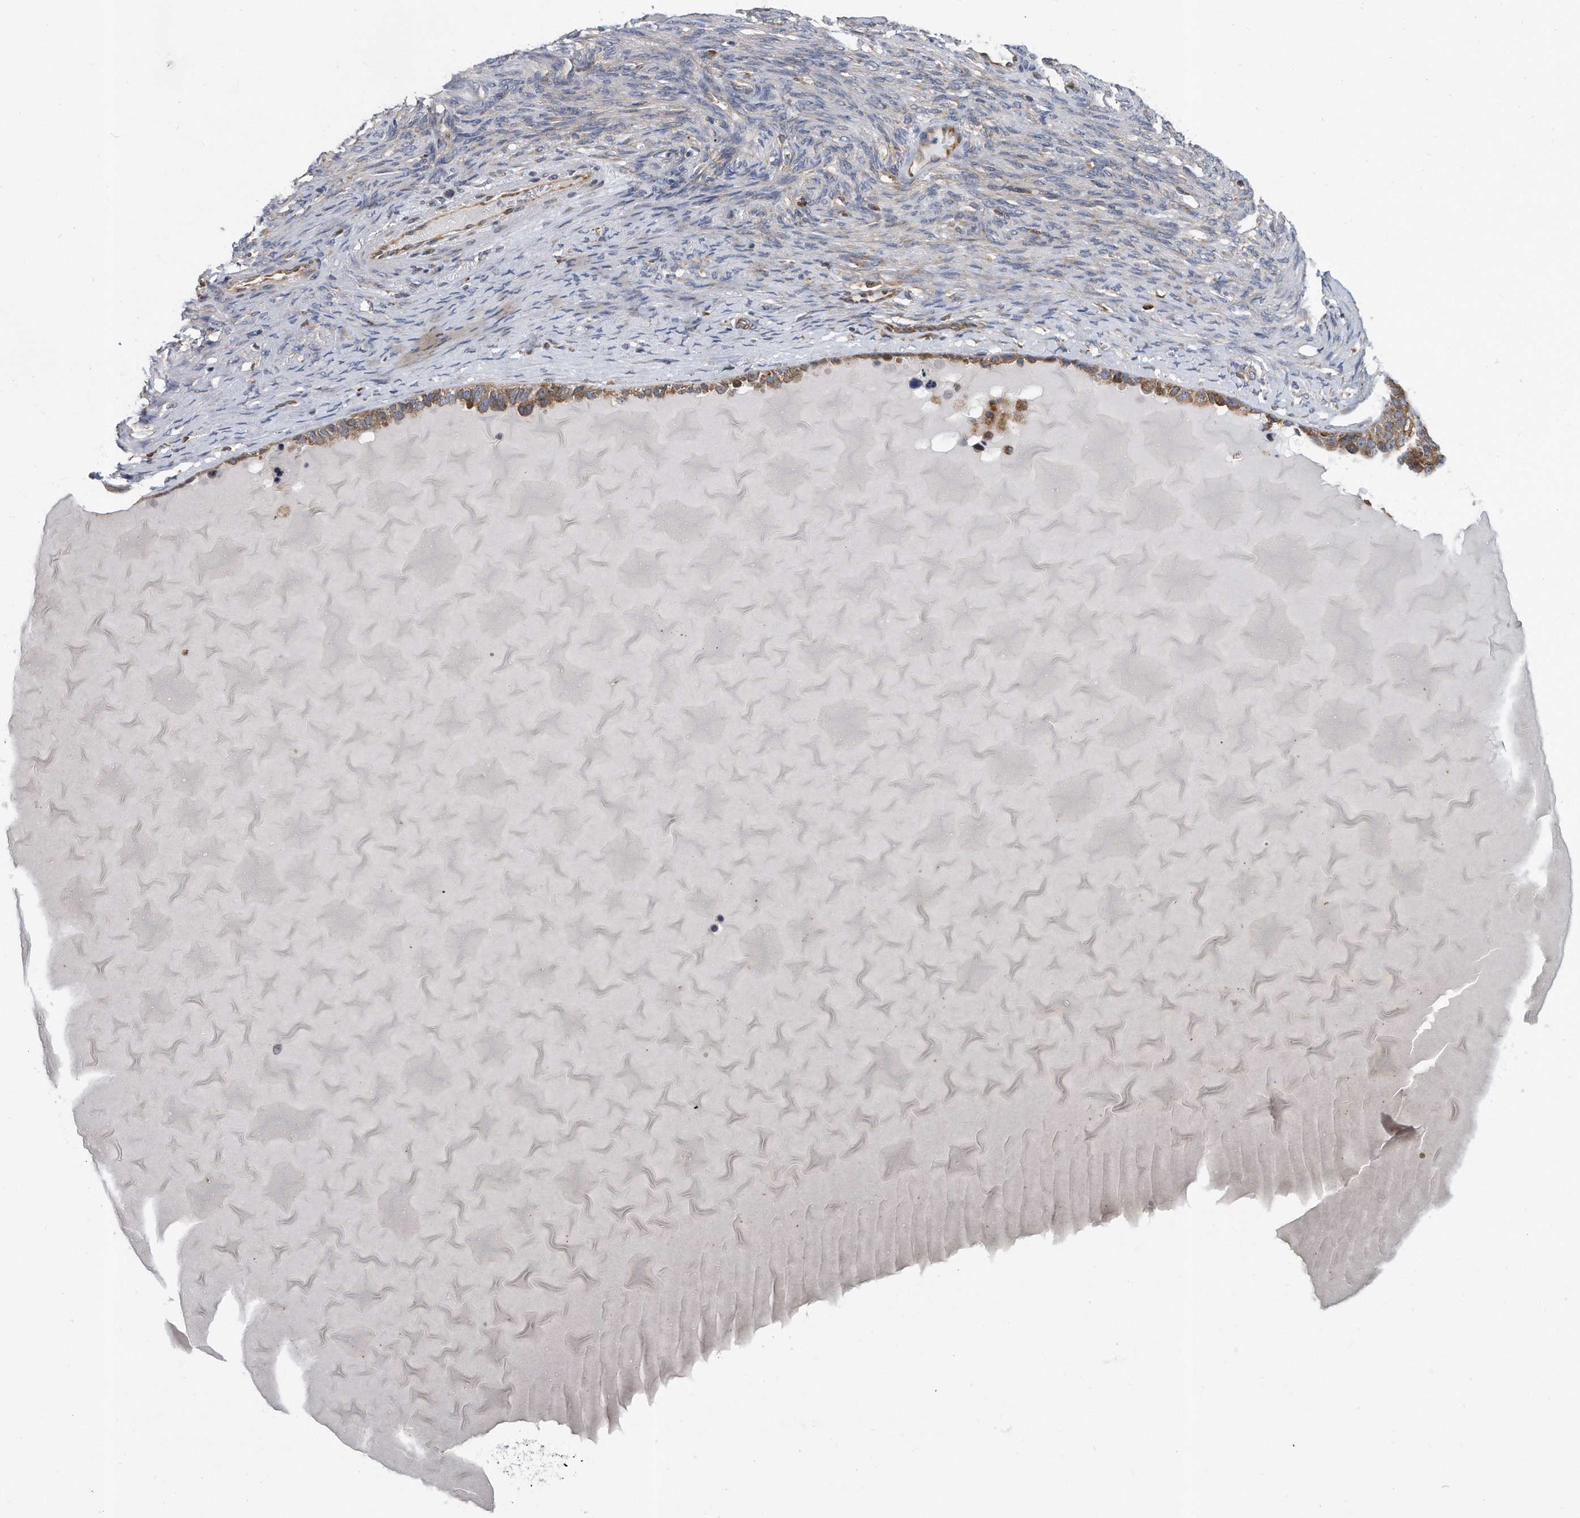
{"staining": {"intensity": "moderate", "quantity": ">75%", "location": "cytoplasmic/membranous"}, "tissue": "ovarian cancer", "cell_type": "Tumor cells", "image_type": "cancer", "snomed": [{"axis": "morphology", "description": "Cystadenocarcinoma, serous, NOS"}, {"axis": "topography", "description": "Ovary"}], "caption": "The image demonstrates a brown stain indicating the presence of a protein in the cytoplasmic/membranous of tumor cells in ovarian cancer.", "gene": "CCDC47", "patient": {"sex": "female", "age": 44}}